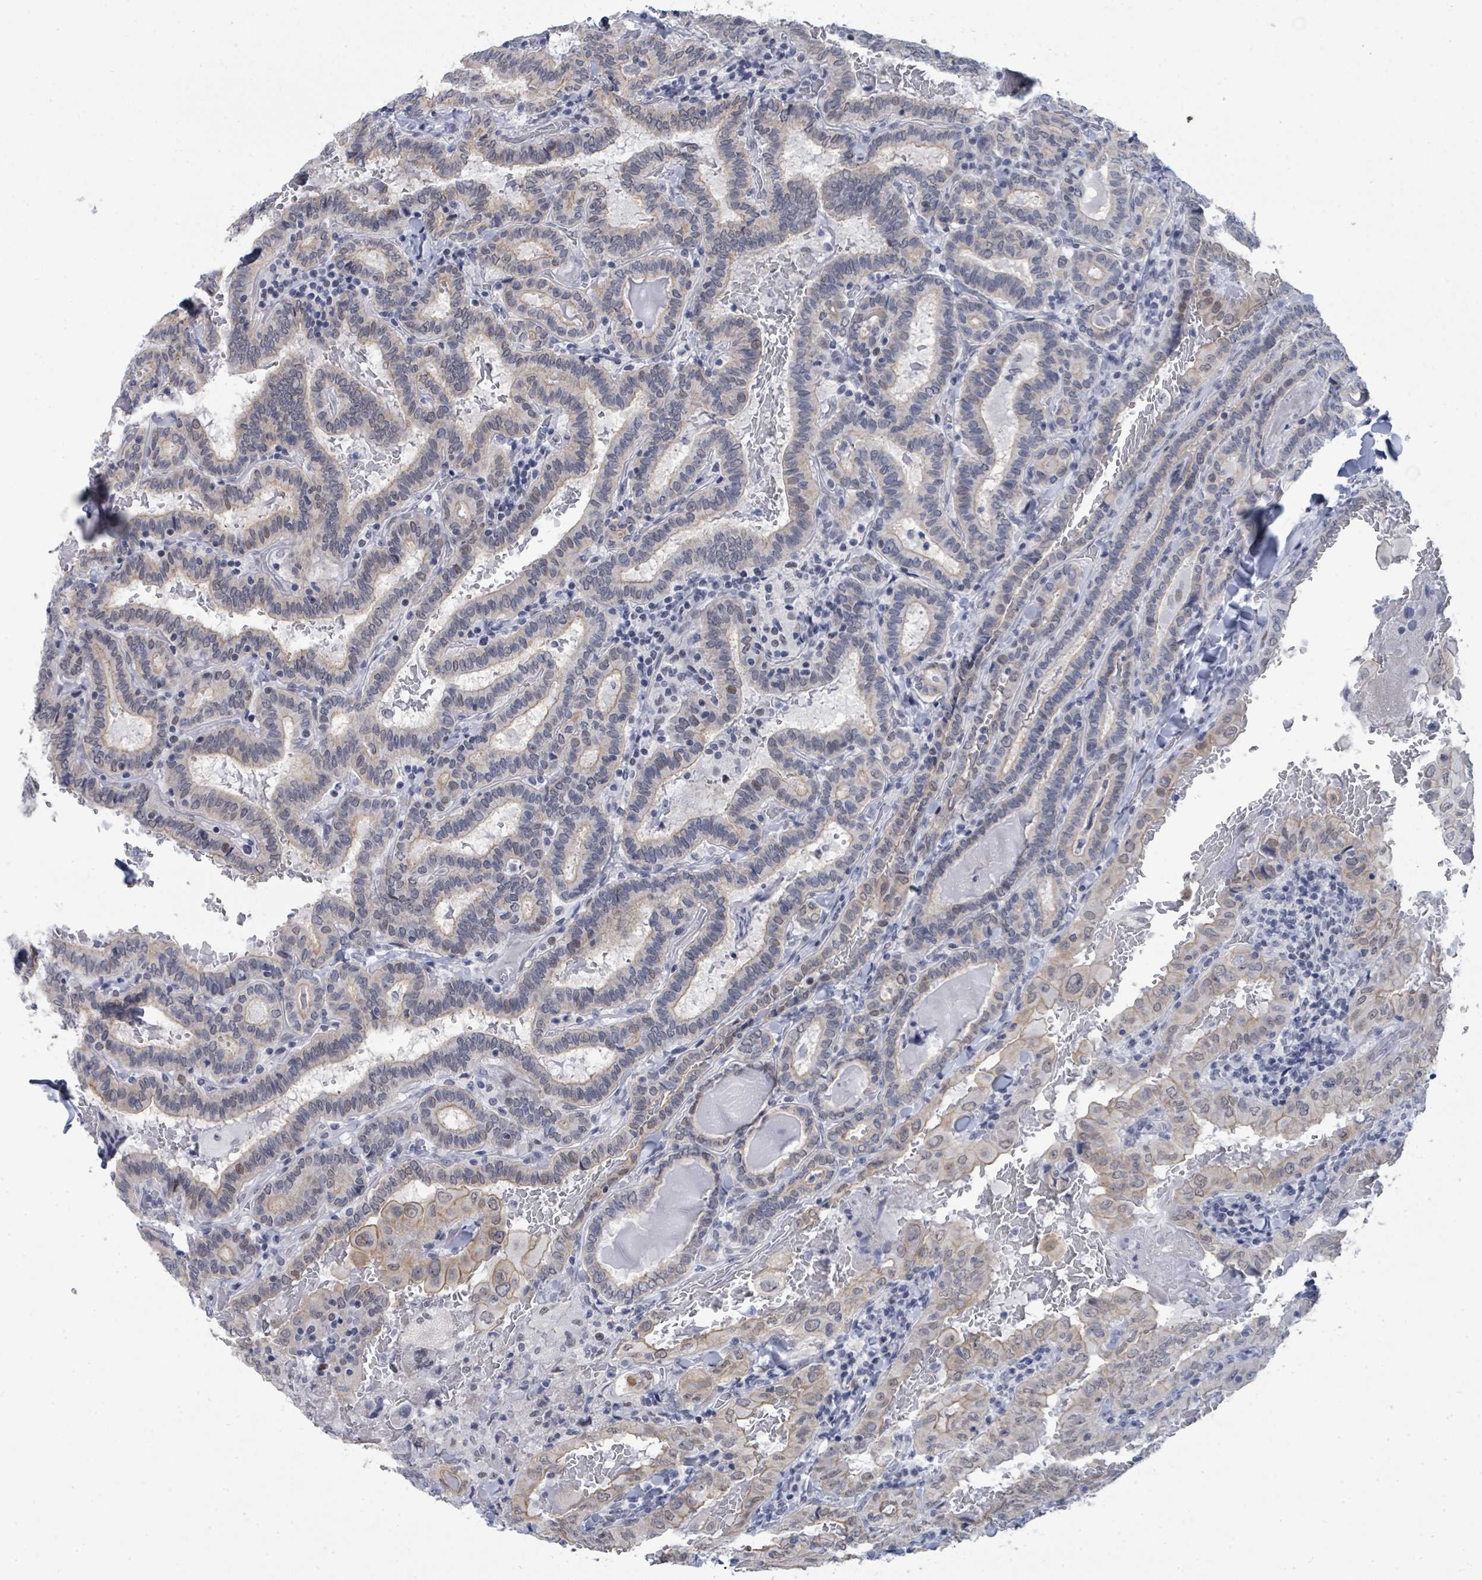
{"staining": {"intensity": "weak", "quantity": "<25%", "location": "cytoplasmic/membranous,nuclear"}, "tissue": "thyroid cancer", "cell_type": "Tumor cells", "image_type": "cancer", "snomed": [{"axis": "morphology", "description": "Papillary adenocarcinoma, NOS"}, {"axis": "topography", "description": "Thyroid gland"}], "caption": "An image of human thyroid cancer (papillary adenocarcinoma) is negative for staining in tumor cells.", "gene": "CT45A5", "patient": {"sex": "female", "age": 72}}